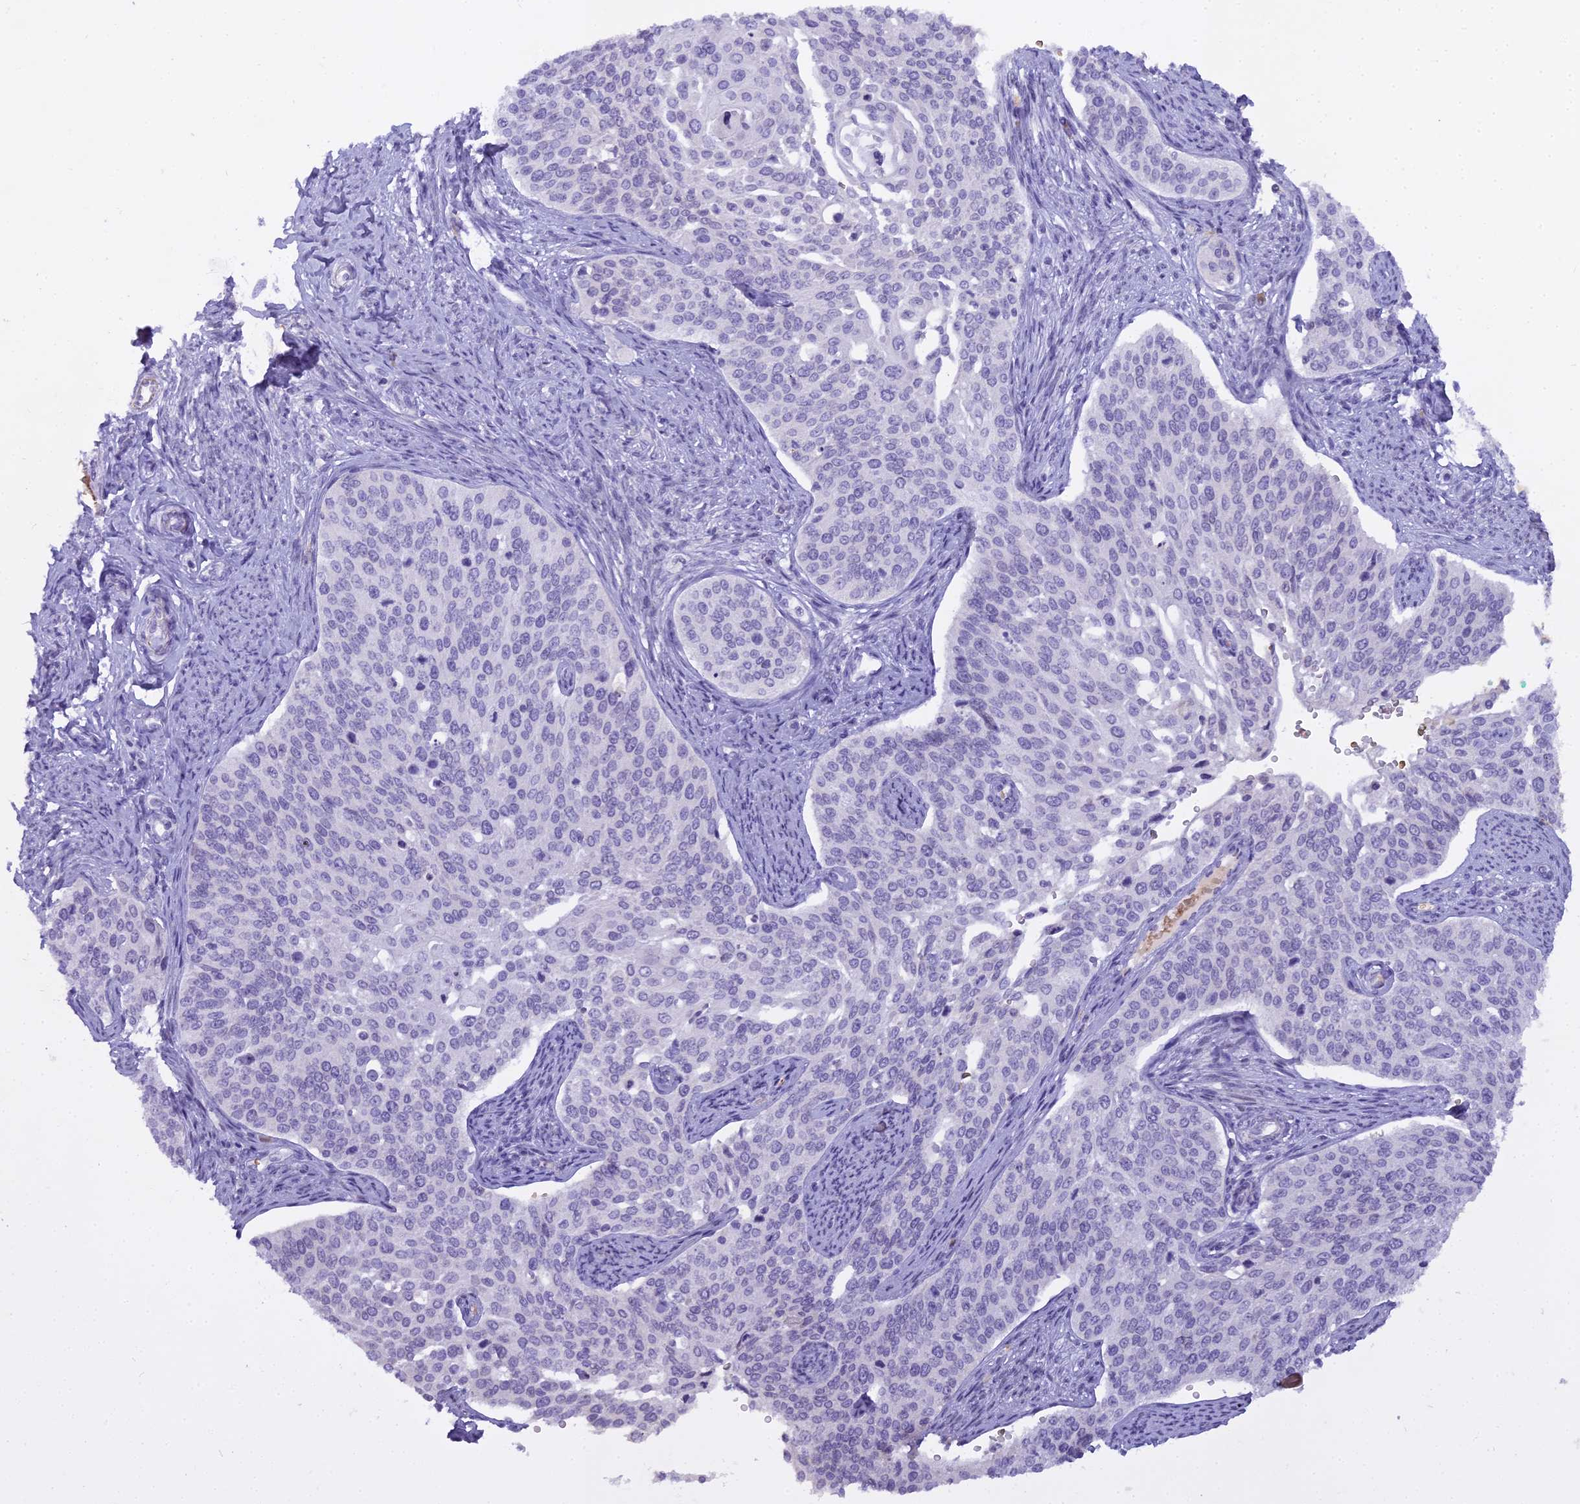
{"staining": {"intensity": "negative", "quantity": "none", "location": "none"}, "tissue": "cervical cancer", "cell_type": "Tumor cells", "image_type": "cancer", "snomed": [{"axis": "morphology", "description": "Squamous cell carcinoma, NOS"}, {"axis": "topography", "description": "Cervix"}], "caption": "This is a image of immunohistochemistry (IHC) staining of cervical squamous cell carcinoma, which shows no positivity in tumor cells. The staining is performed using DAB (3,3'-diaminobenzidine) brown chromogen with nuclei counter-stained in using hematoxylin.", "gene": "OSTN", "patient": {"sex": "female", "age": 44}}